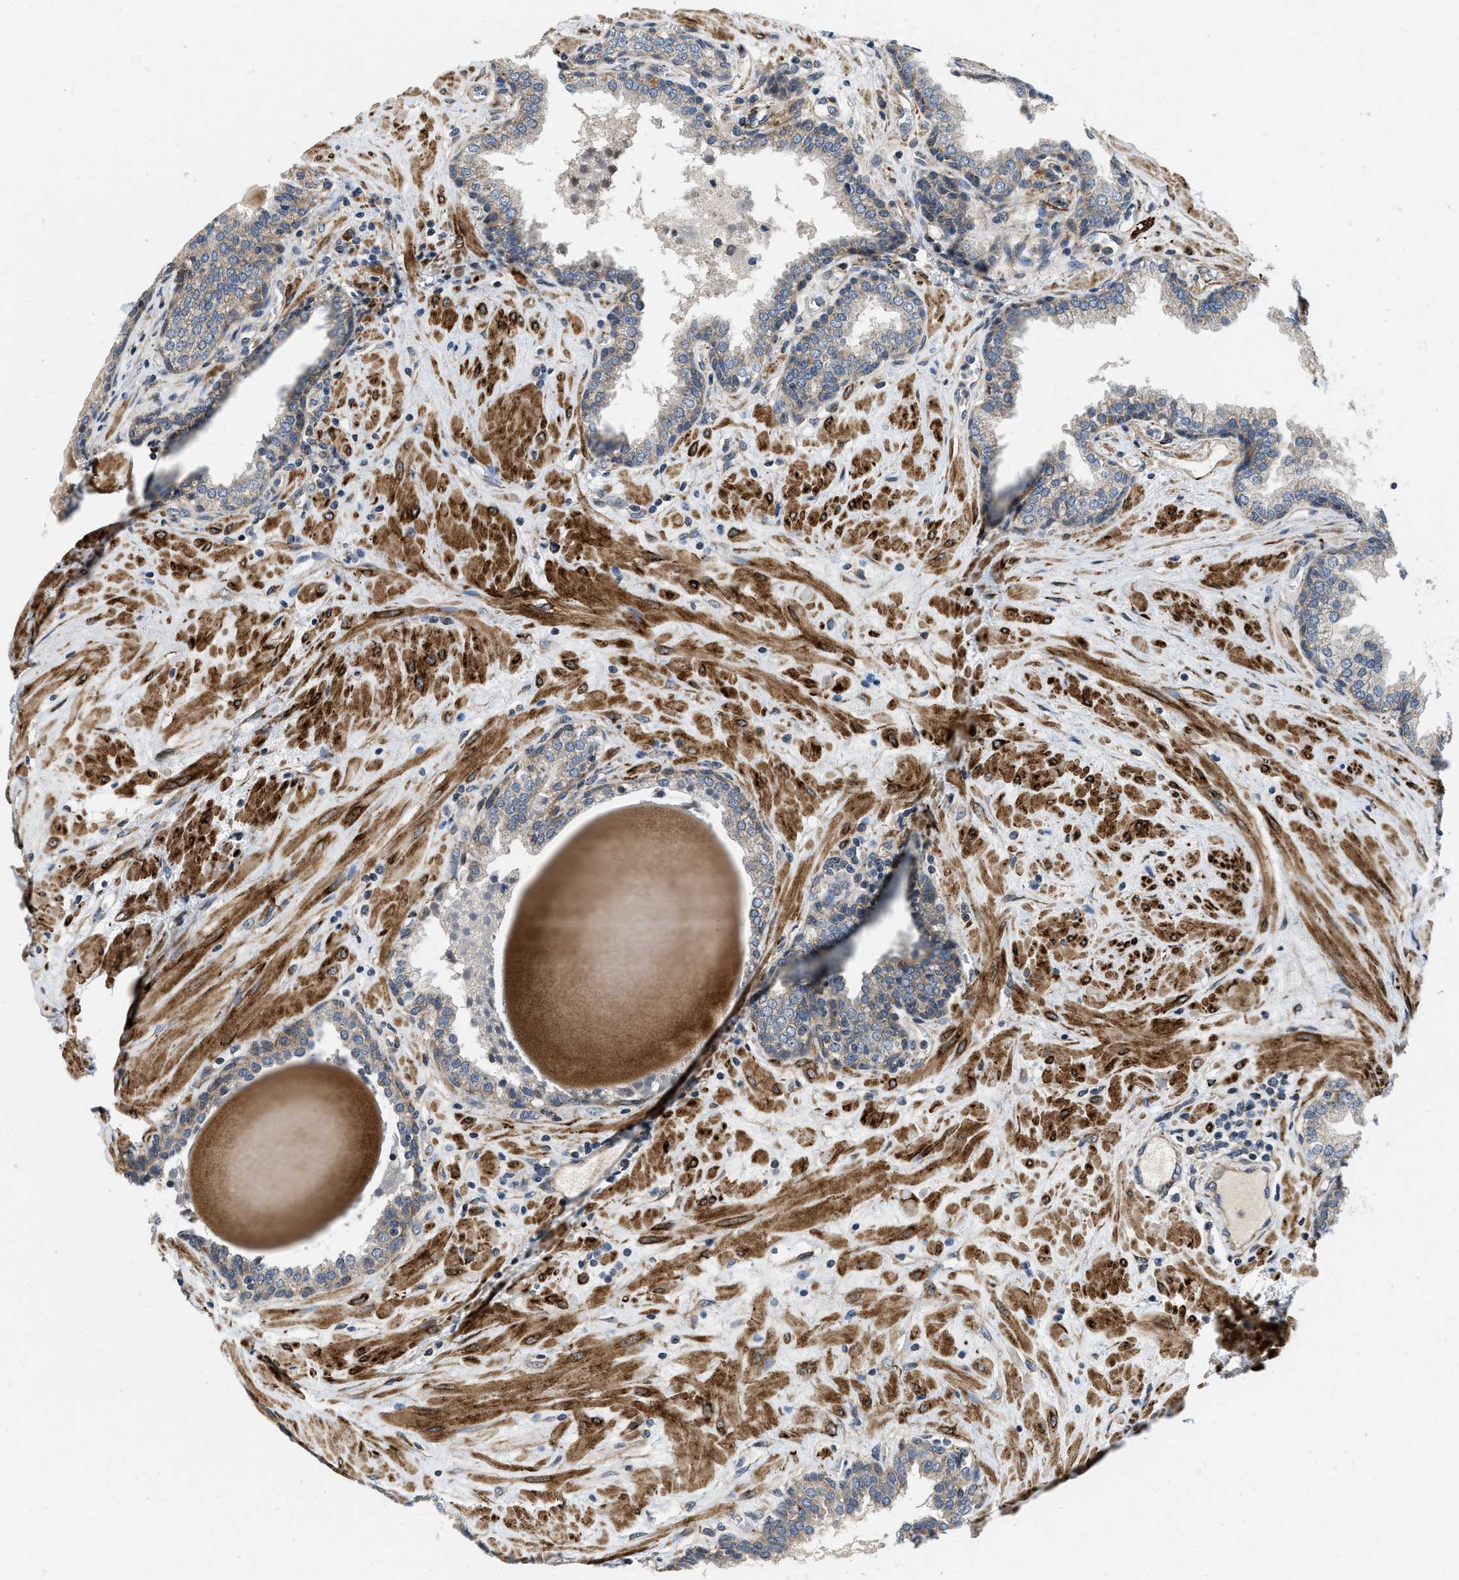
{"staining": {"intensity": "weak", "quantity": "25%-75%", "location": "cytoplasmic/membranous"}, "tissue": "prostate", "cell_type": "Glandular cells", "image_type": "normal", "snomed": [{"axis": "morphology", "description": "Normal tissue, NOS"}, {"axis": "topography", "description": "Prostate"}], "caption": "Protein expression analysis of benign prostate shows weak cytoplasmic/membranous positivity in approximately 25%-75% of glandular cells.", "gene": "ZNF599", "patient": {"sex": "male", "age": 51}}